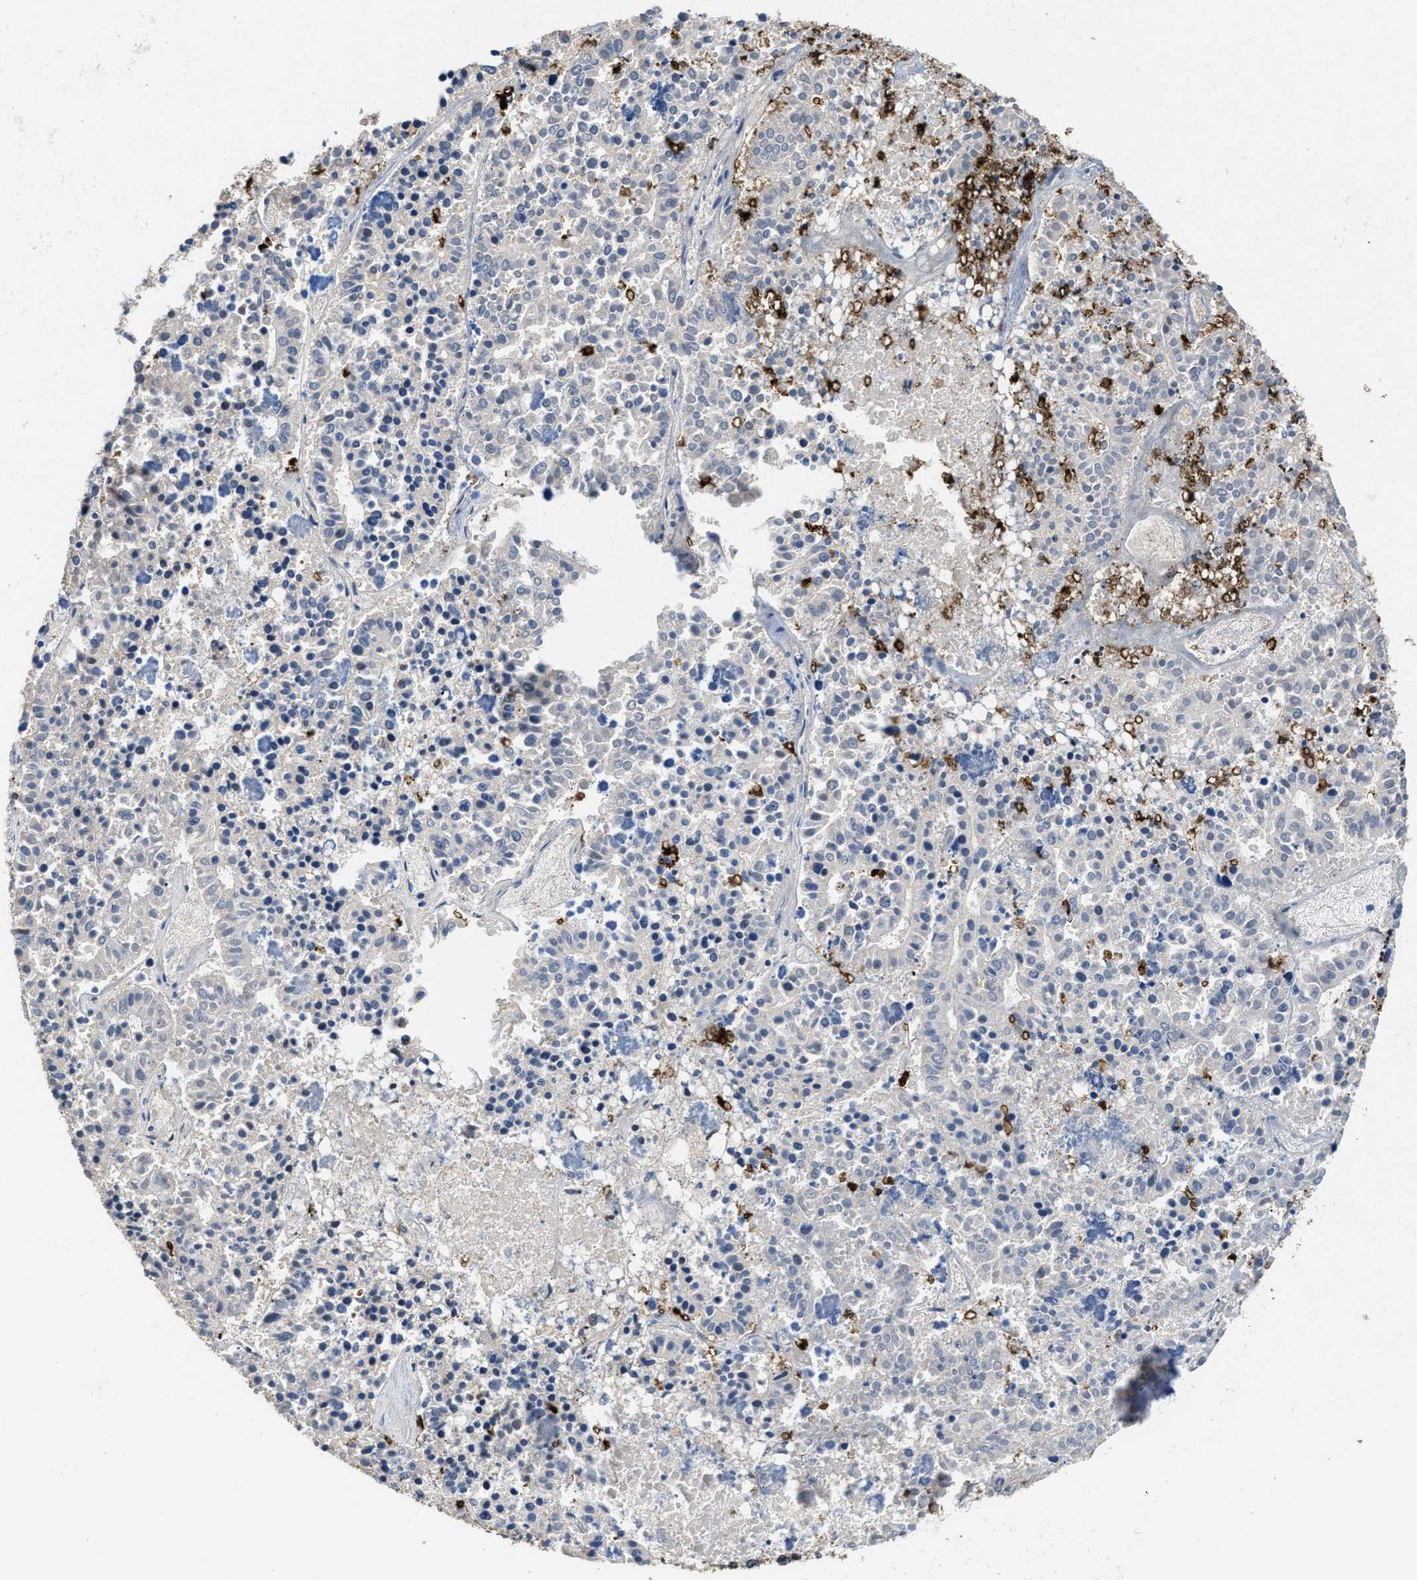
{"staining": {"intensity": "negative", "quantity": "none", "location": "none"}, "tissue": "pancreatic cancer", "cell_type": "Tumor cells", "image_type": "cancer", "snomed": [{"axis": "morphology", "description": "Adenocarcinoma, NOS"}, {"axis": "topography", "description": "Pancreas"}], "caption": "A micrograph of adenocarcinoma (pancreatic) stained for a protein shows no brown staining in tumor cells.", "gene": "ZNF20", "patient": {"sex": "male", "age": 50}}